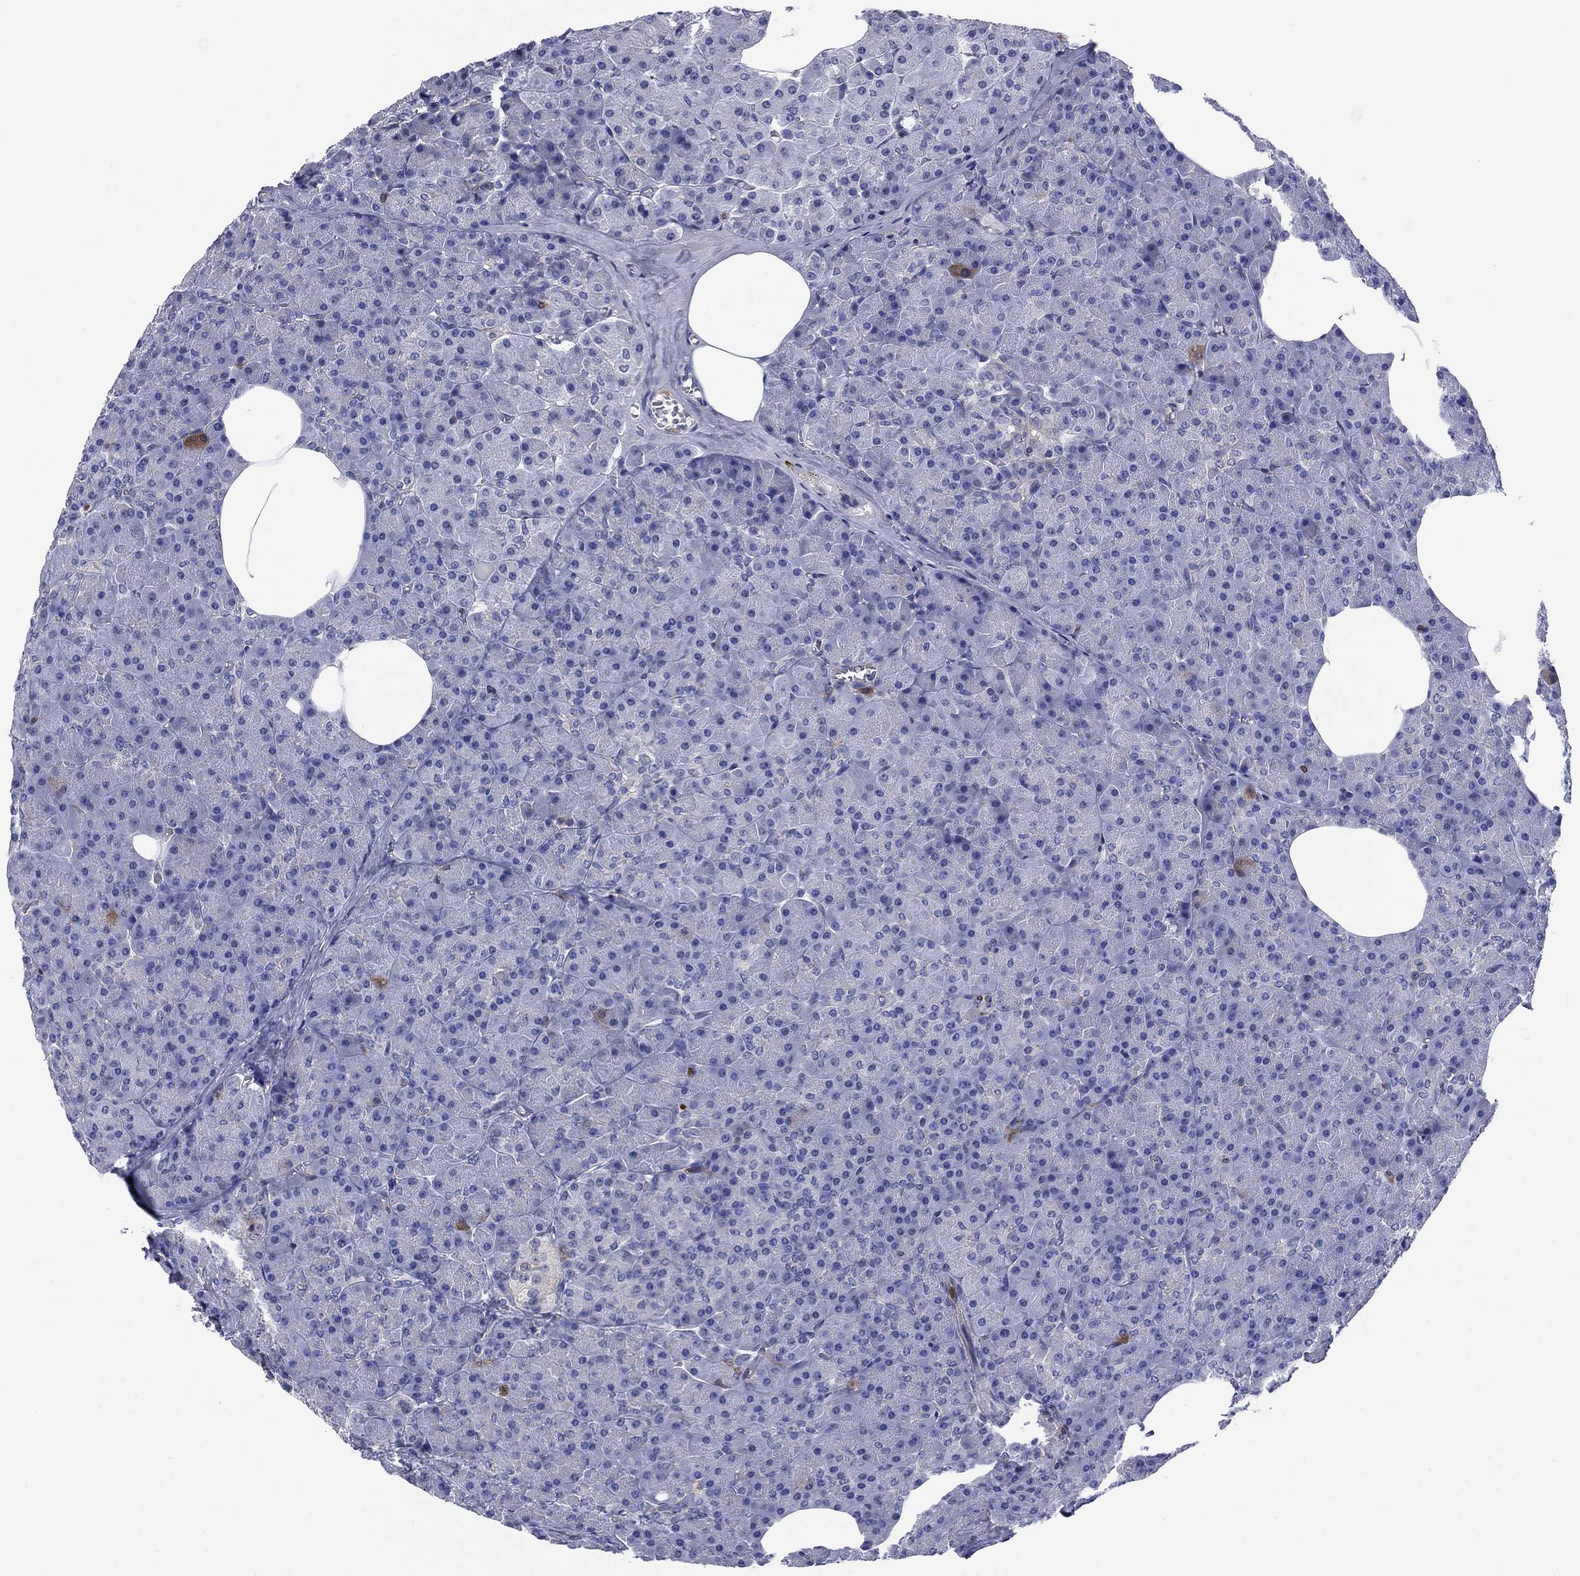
{"staining": {"intensity": "moderate", "quantity": "<25%", "location": "cytoplasmic/membranous"}, "tissue": "pancreas", "cell_type": "Exocrine glandular cells", "image_type": "normal", "snomed": [{"axis": "morphology", "description": "Normal tissue, NOS"}, {"axis": "topography", "description": "Pancreas"}], "caption": "The image demonstrates immunohistochemical staining of benign pancreas. There is moderate cytoplasmic/membranous staining is seen in approximately <25% of exocrine glandular cells.", "gene": "STMN1", "patient": {"sex": "female", "age": 45}}